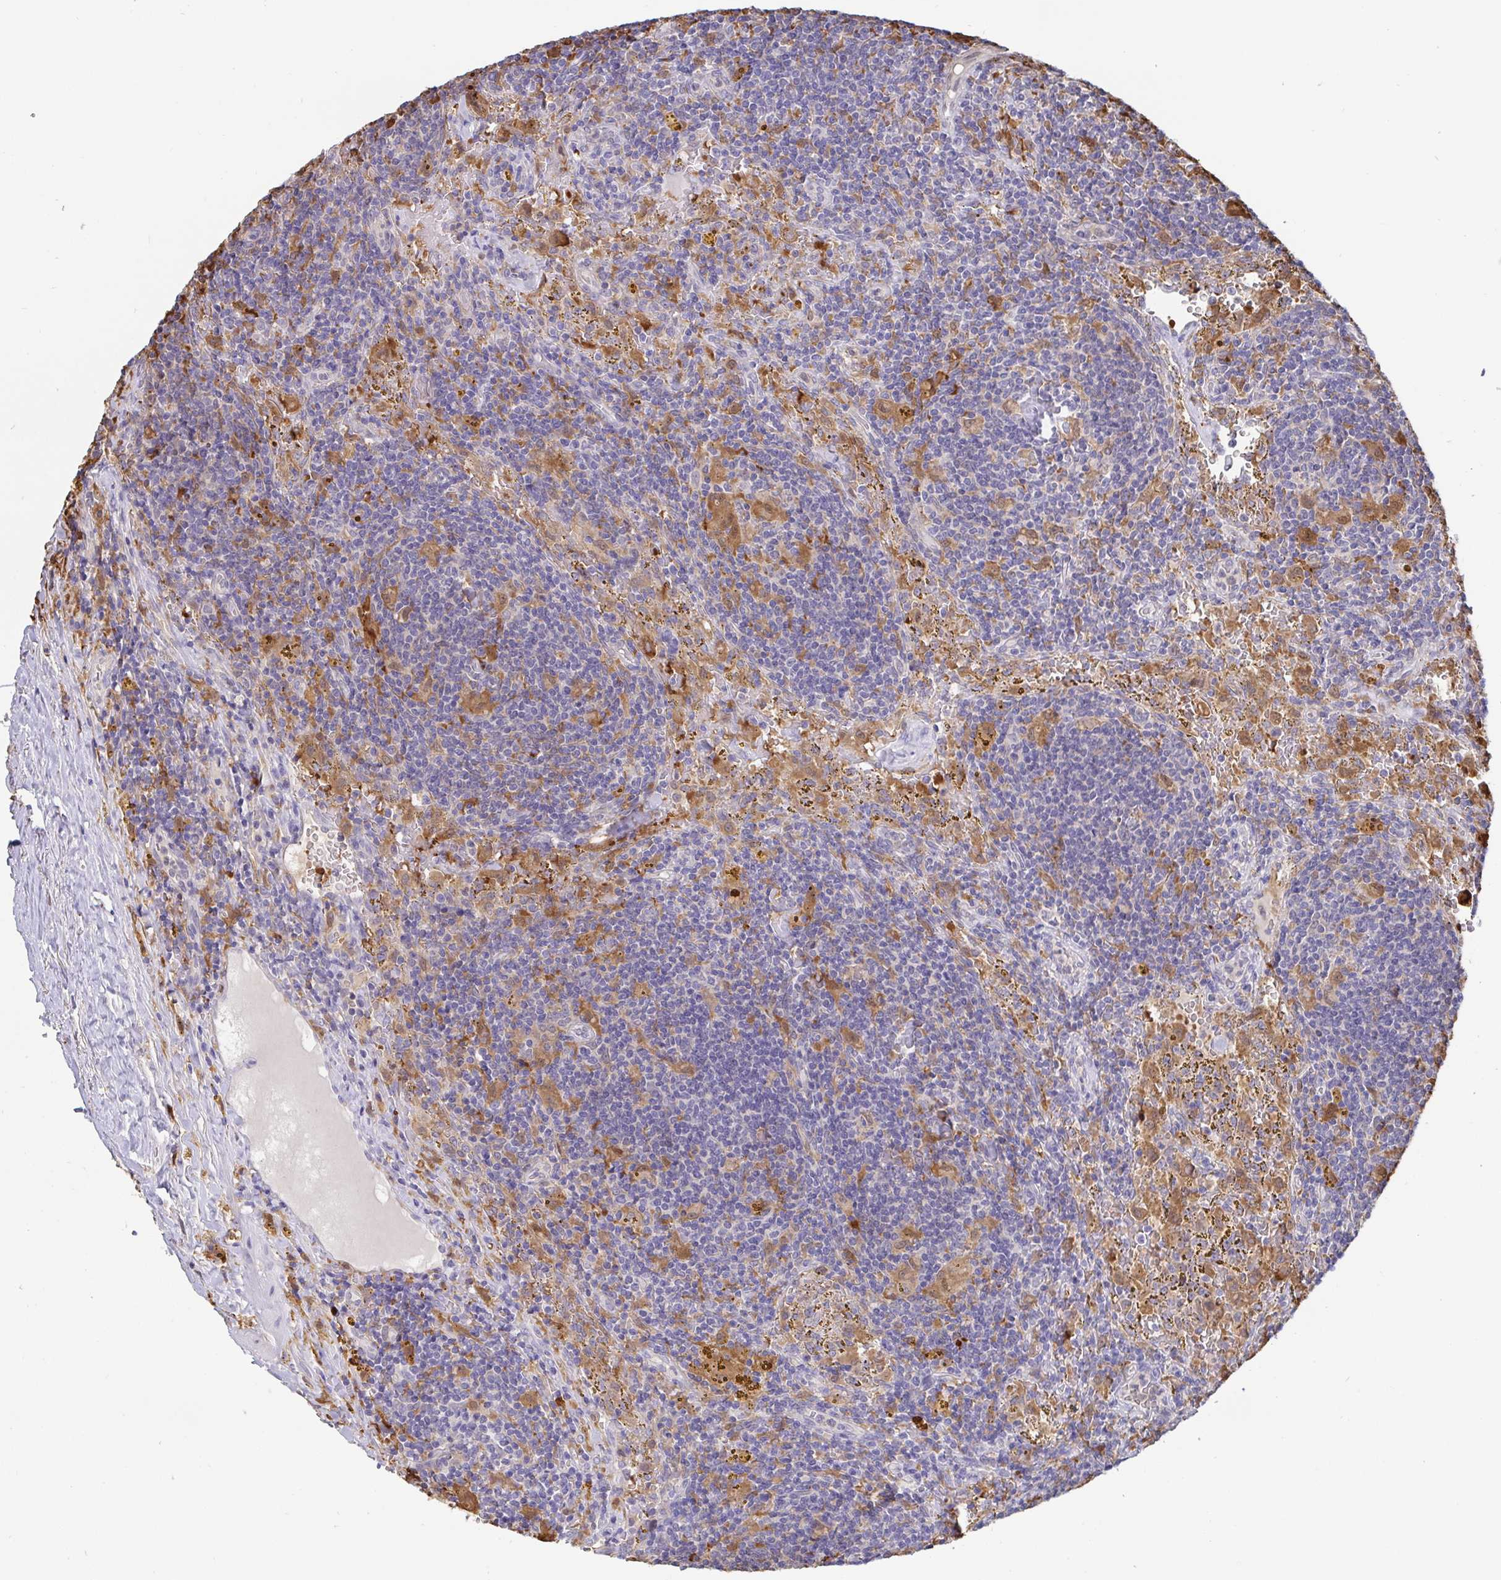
{"staining": {"intensity": "negative", "quantity": "none", "location": "none"}, "tissue": "lymphoma", "cell_type": "Tumor cells", "image_type": "cancer", "snomed": [{"axis": "morphology", "description": "Malignant lymphoma, non-Hodgkin's type, Low grade"}, {"axis": "topography", "description": "Spleen"}], "caption": "Immunohistochemistry (IHC) of low-grade malignant lymphoma, non-Hodgkin's type shows no staining in tumor cells. Brightfield microscopy of IHC stained with DAB (brown) and hematoxylin (blue), captured at high magnification.", "gene": "IDH1", "patient": {"sex": "female", "age": 70}}